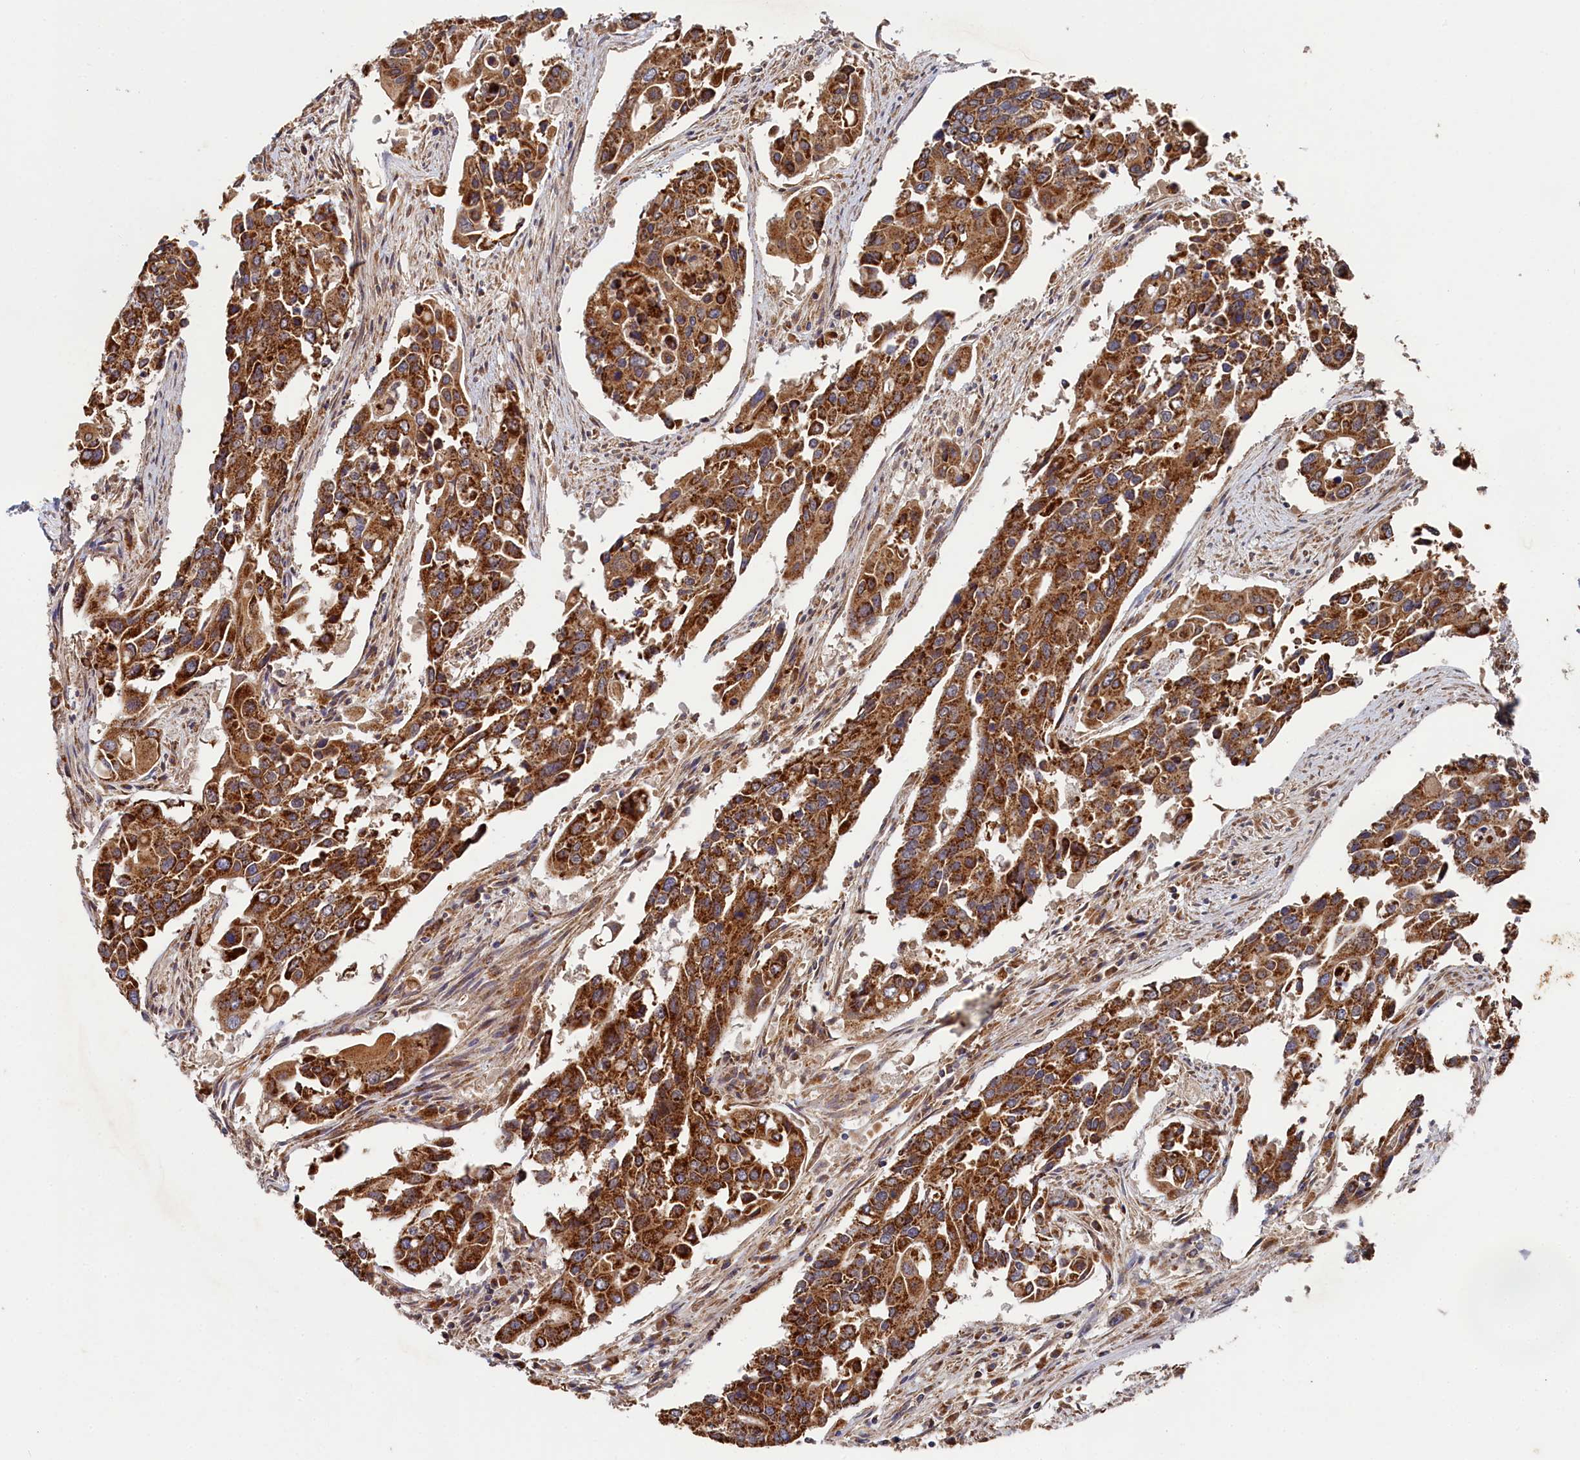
{"staining": {"intensity": "strong", "quantity": ">75%", "location": "cytoplasmic/membranous"}, "tissue": "colorectal cancer", "cell_type": "Tumor cells", "image_type": "cancer", "snomed": [{"axis": "morphology", "description": "Adenocarcinoma, NOS"}, {"axis": "topography", "description": "Colon"}], "caption": "A brown stain labels strong cytoplasmic/membranous positivity of a protein in human adenocarcinoma (colorectal) tumor cells. (DAB (3,3'-diaminobenzidine) = brown stain, brightfield microscopy at high magnification).", "gene": "HAUS2", "patient": {"sex": "male", "age": 77}}